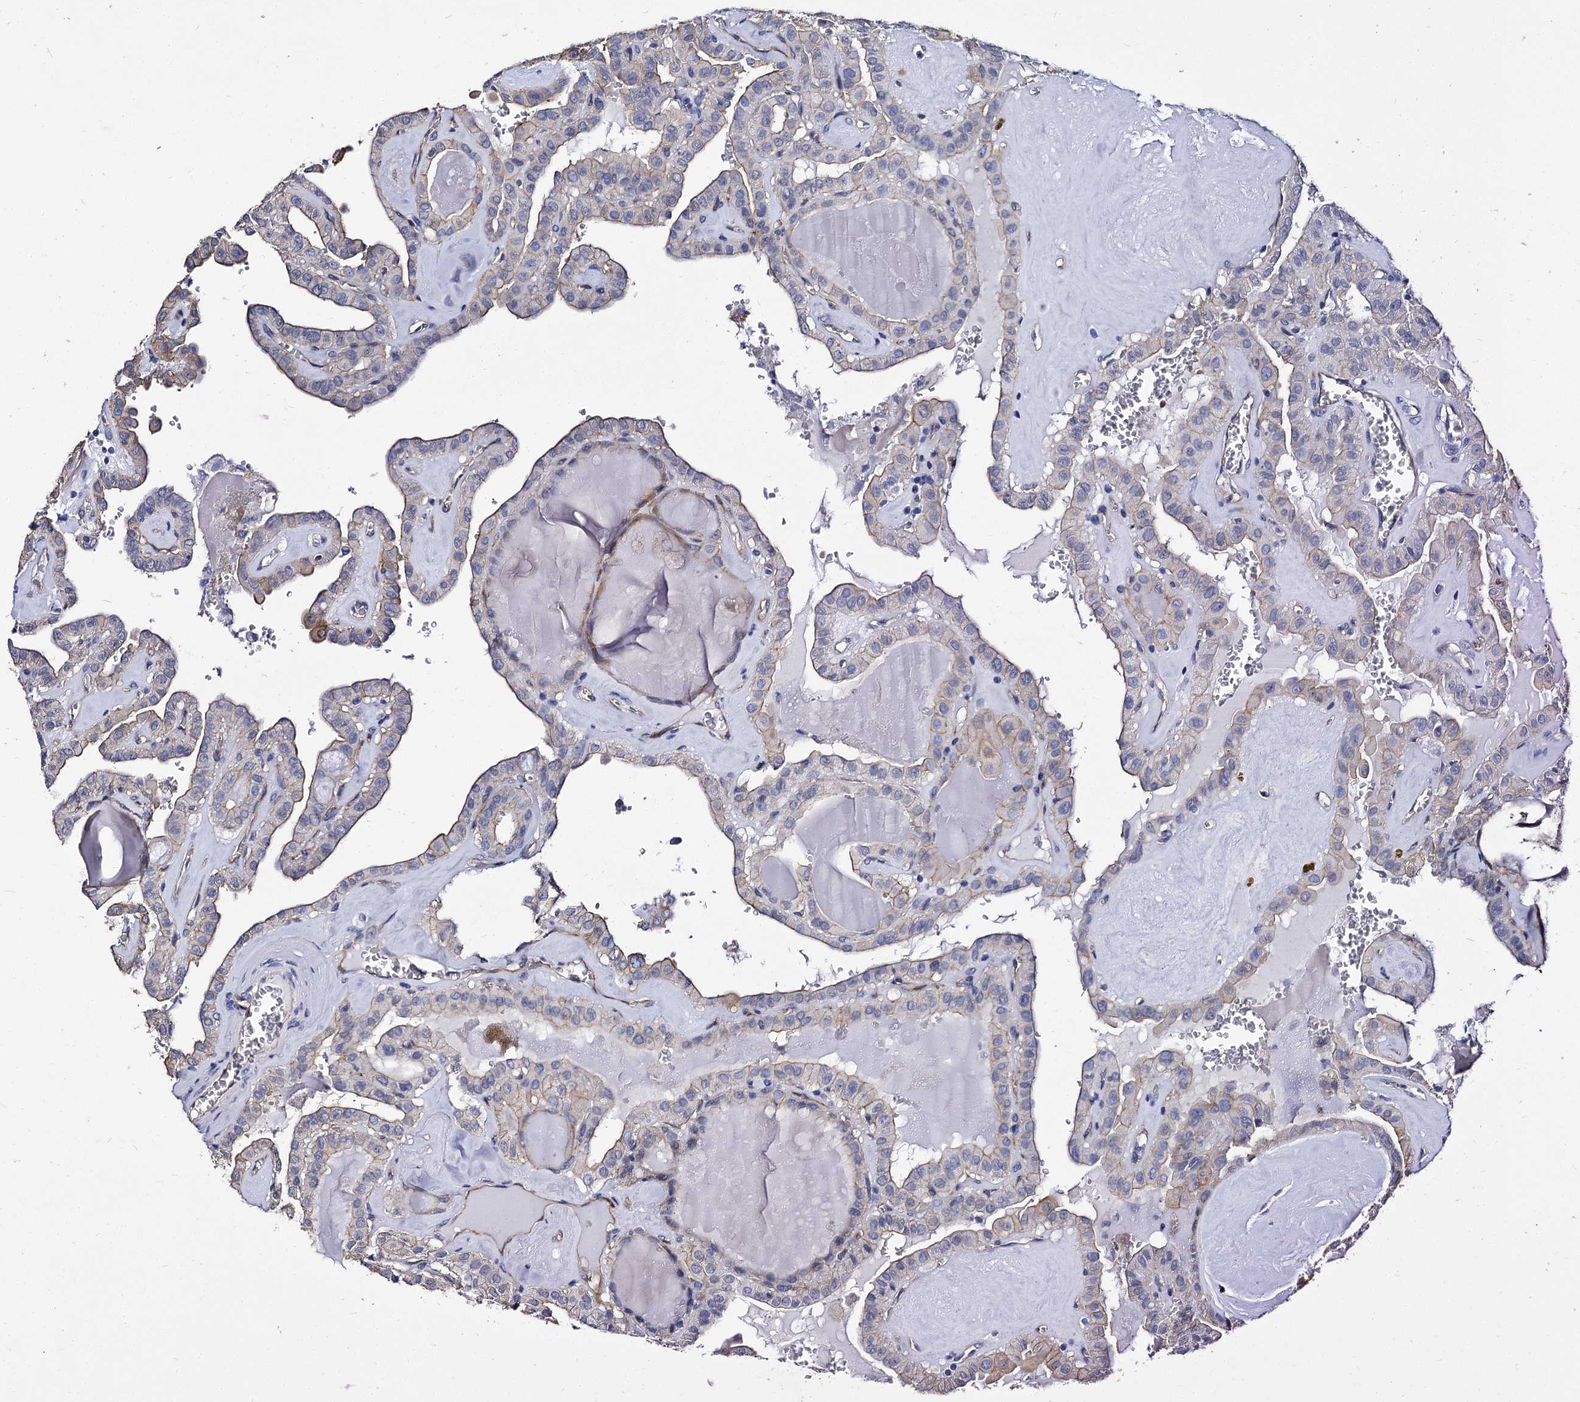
{"staining": {"intensity": "weak", "quantity": "25%-75%", "location": "cytoplasmic/membranous"}, "tissue": "thyroid cancer", "cell_type": "Tumor cells", "image_type": "cancer", "snomed": [{"axis": "morphology", "description": "Papillary adenocarcinoma, NOS"}, {"axis": "topography", "description": "Thyroid gland"}], "caption": "Human thyroid cancer (papillary adenocarcinoma) stained with a protein marker demonstrates weak staining in tumor cells.", "gene": "CBFB", "patient": {"sex": "male", "age": 52}}